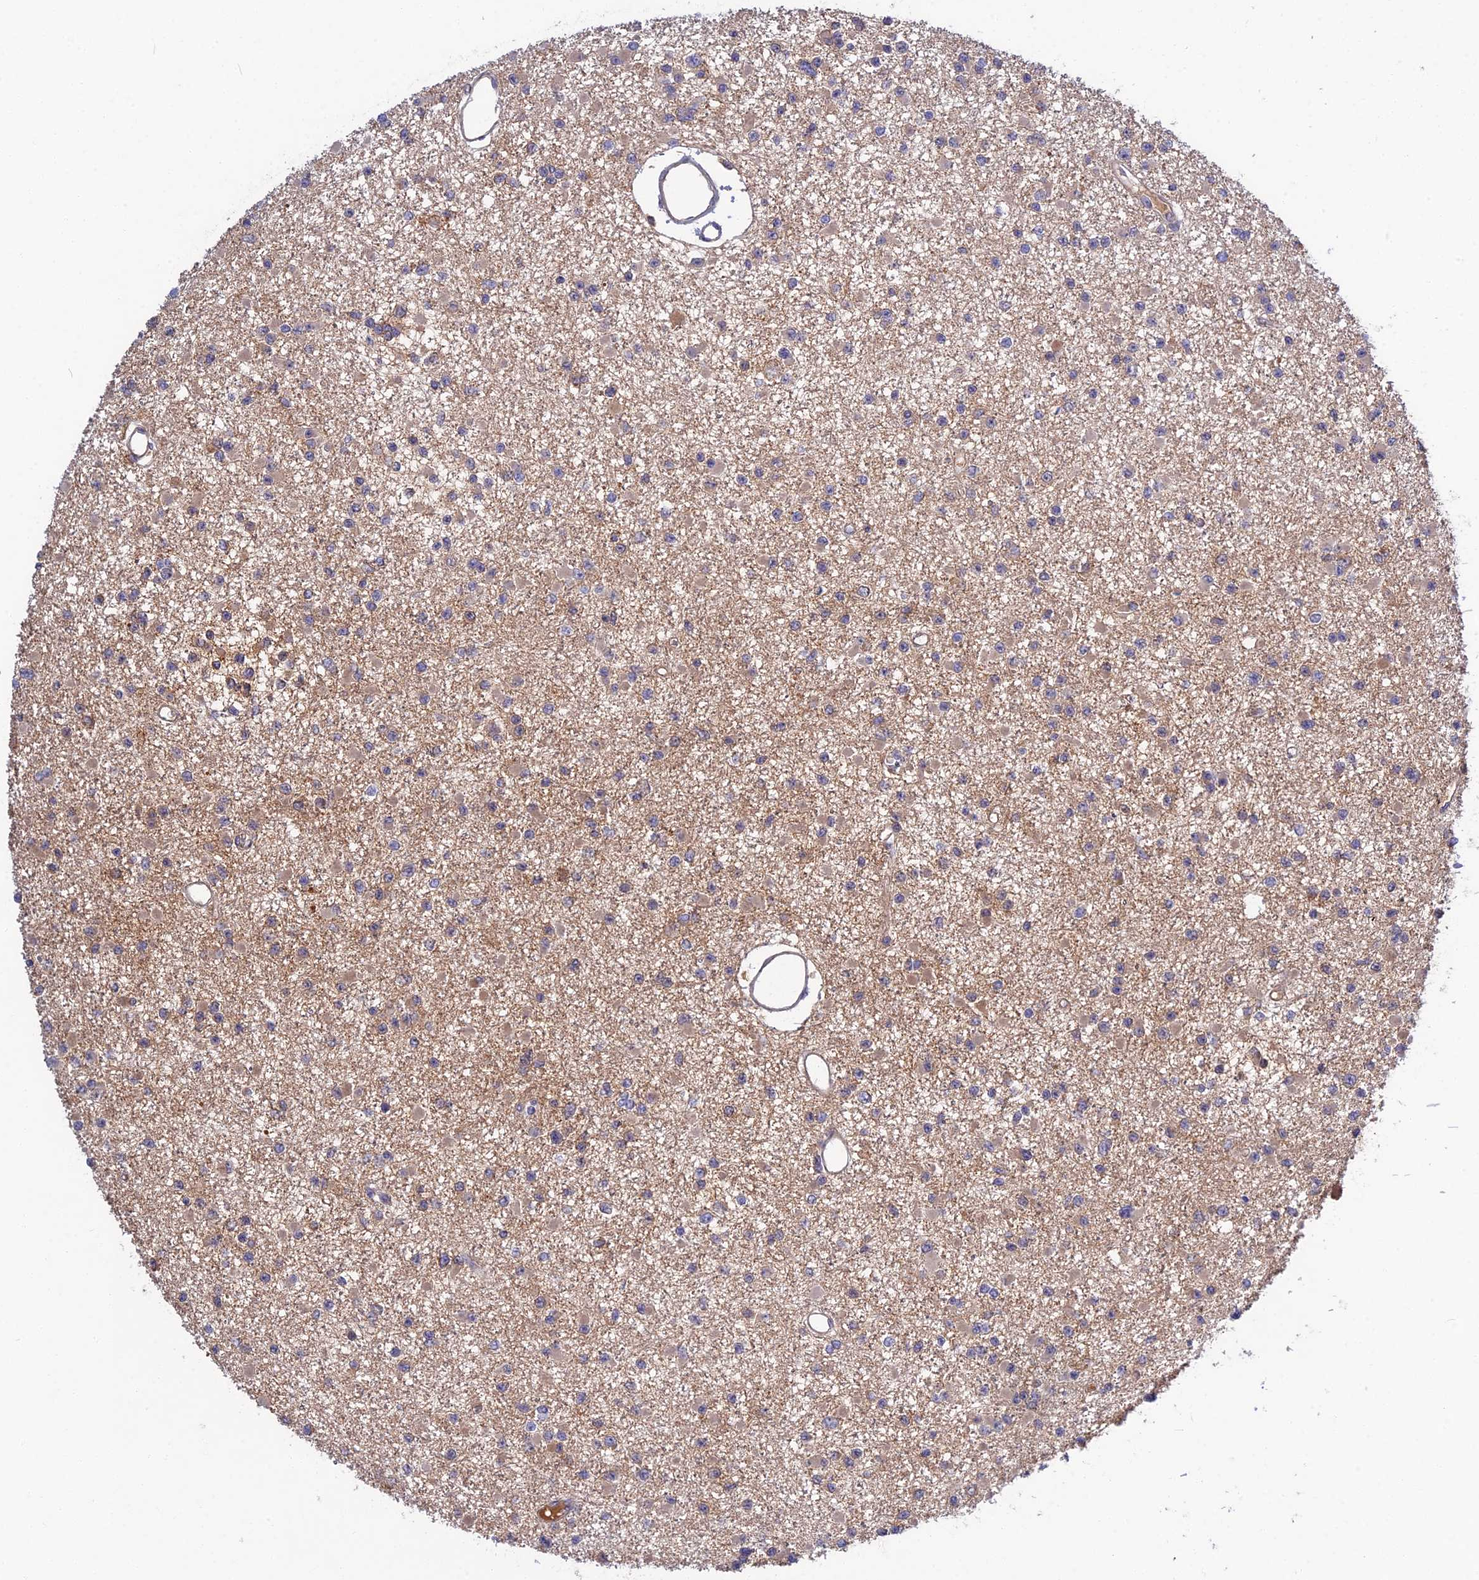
{"staining": {"intensity": "negative", "quantity": "none", "location": "none"}, "tissue": "glioma", "cell_type": "Tumor cells", "image_type": "cancer", "snomed": [{"axis": "morphology", "description": "Glioma, malignant, Low grade"}, {"axis": "topography", "description": "Brain"}], "caption": "IHC image of neoplastic tissue: glioma stained with DAB (3,3'-diaminobenzidine) exhibits no significant protein staining in tumor cells. (DAB (3,3'-diaminobenzidine) immunohistochemistry visualized using brightfield microscopy, high magnification).", "gene": "CRACD", "patient": {"sex": "female", "age": 22}}